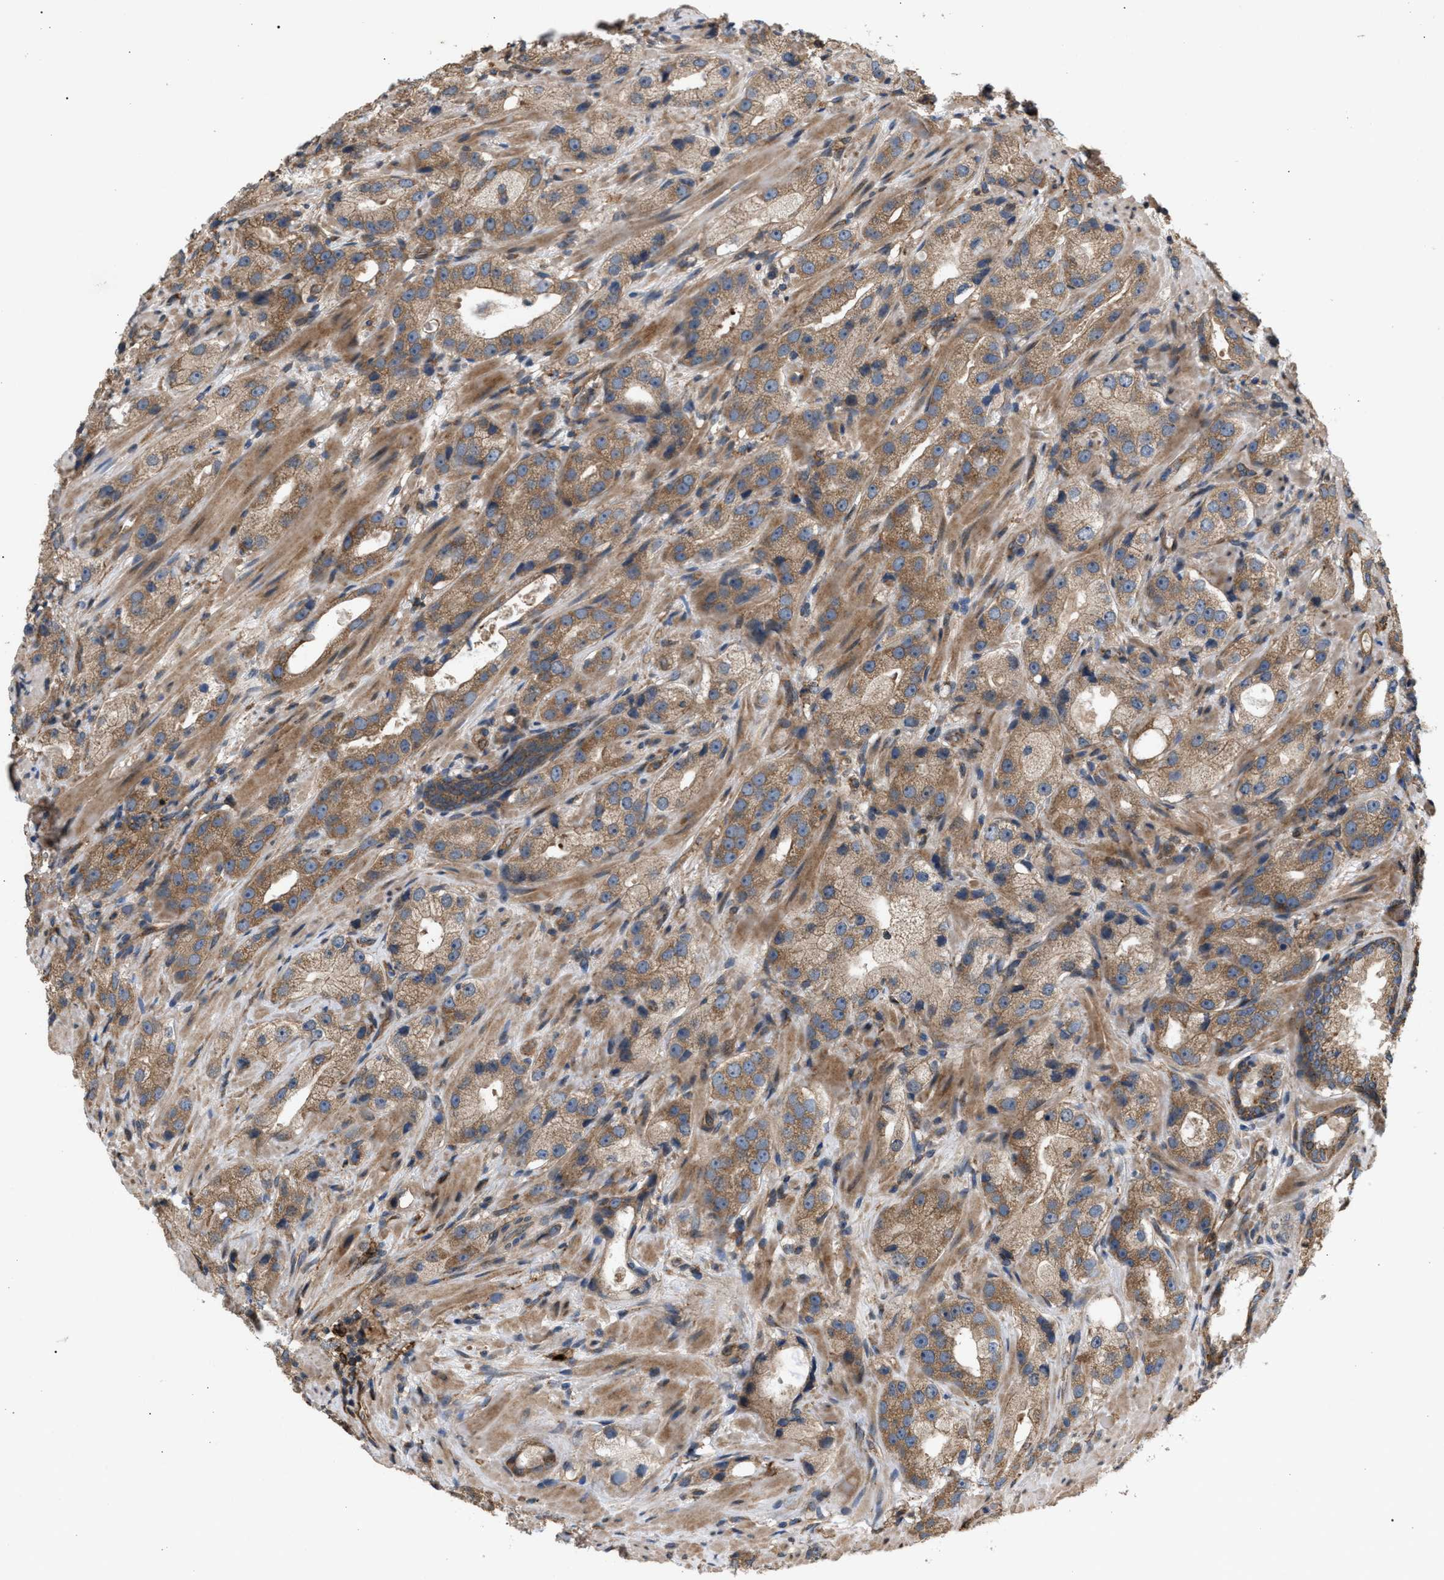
{"staining": {"intensity": "moderate", "quantity": ">75%", "location": "cytoplasmic/membranous"}, "tissue": "prostate cancer", "cell_type": "Tumor cells", "image_type": "cancer", "snomed": [{"axis": "morphology", "description": "Adenocarcinoma, High grade"}, {"axis": "topography", "description": "Prostate"}], "caption": "A brown stain labels moderate cytoplasmic/membranous staining of a protein in high-grade adenocarcinoma (prostate) tumor cells.", "gene": "GCC1", "patient": {"sex": "male", "age": 63}}